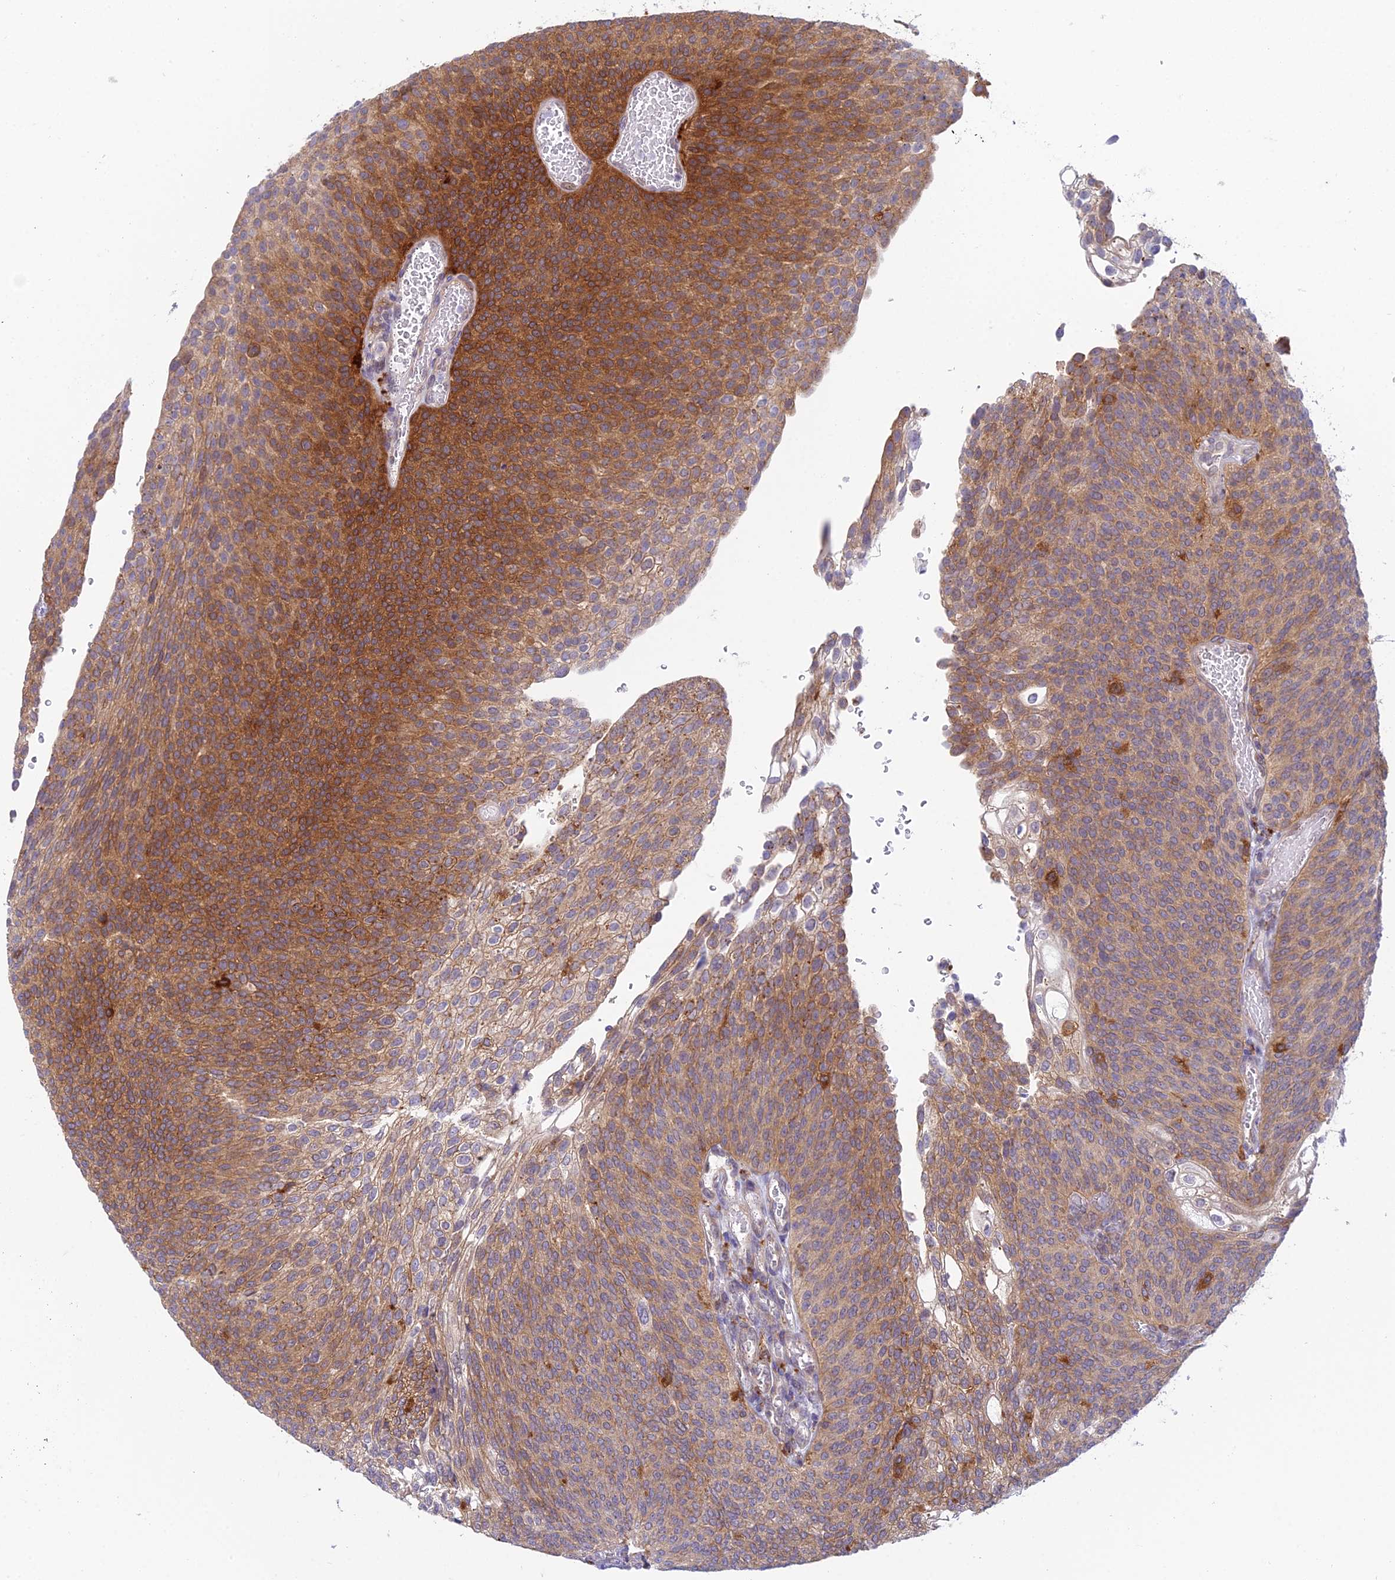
{"staining": {"intensity": "moderate", "quantity": "25%-75%", "location": "cytoplasmic/membranous"}, "tissue": "urothelial cancer", "cell_type": "Tumor cells", "image_type": "cancer", "snomed": [{"axis": "morphology", "description": "Urothelial carcinoma, High grade"}, {"axis": "topography", "description": "Urinary bladder"}], "caption": "The photomicrograph shows a brown stain indicating the presence of a protein in the cytoplasmic/membranous of tumor cells in urothelial cancer.", "gene": "UBE2G1", "patient": {"sex": "female", "age": 79}}